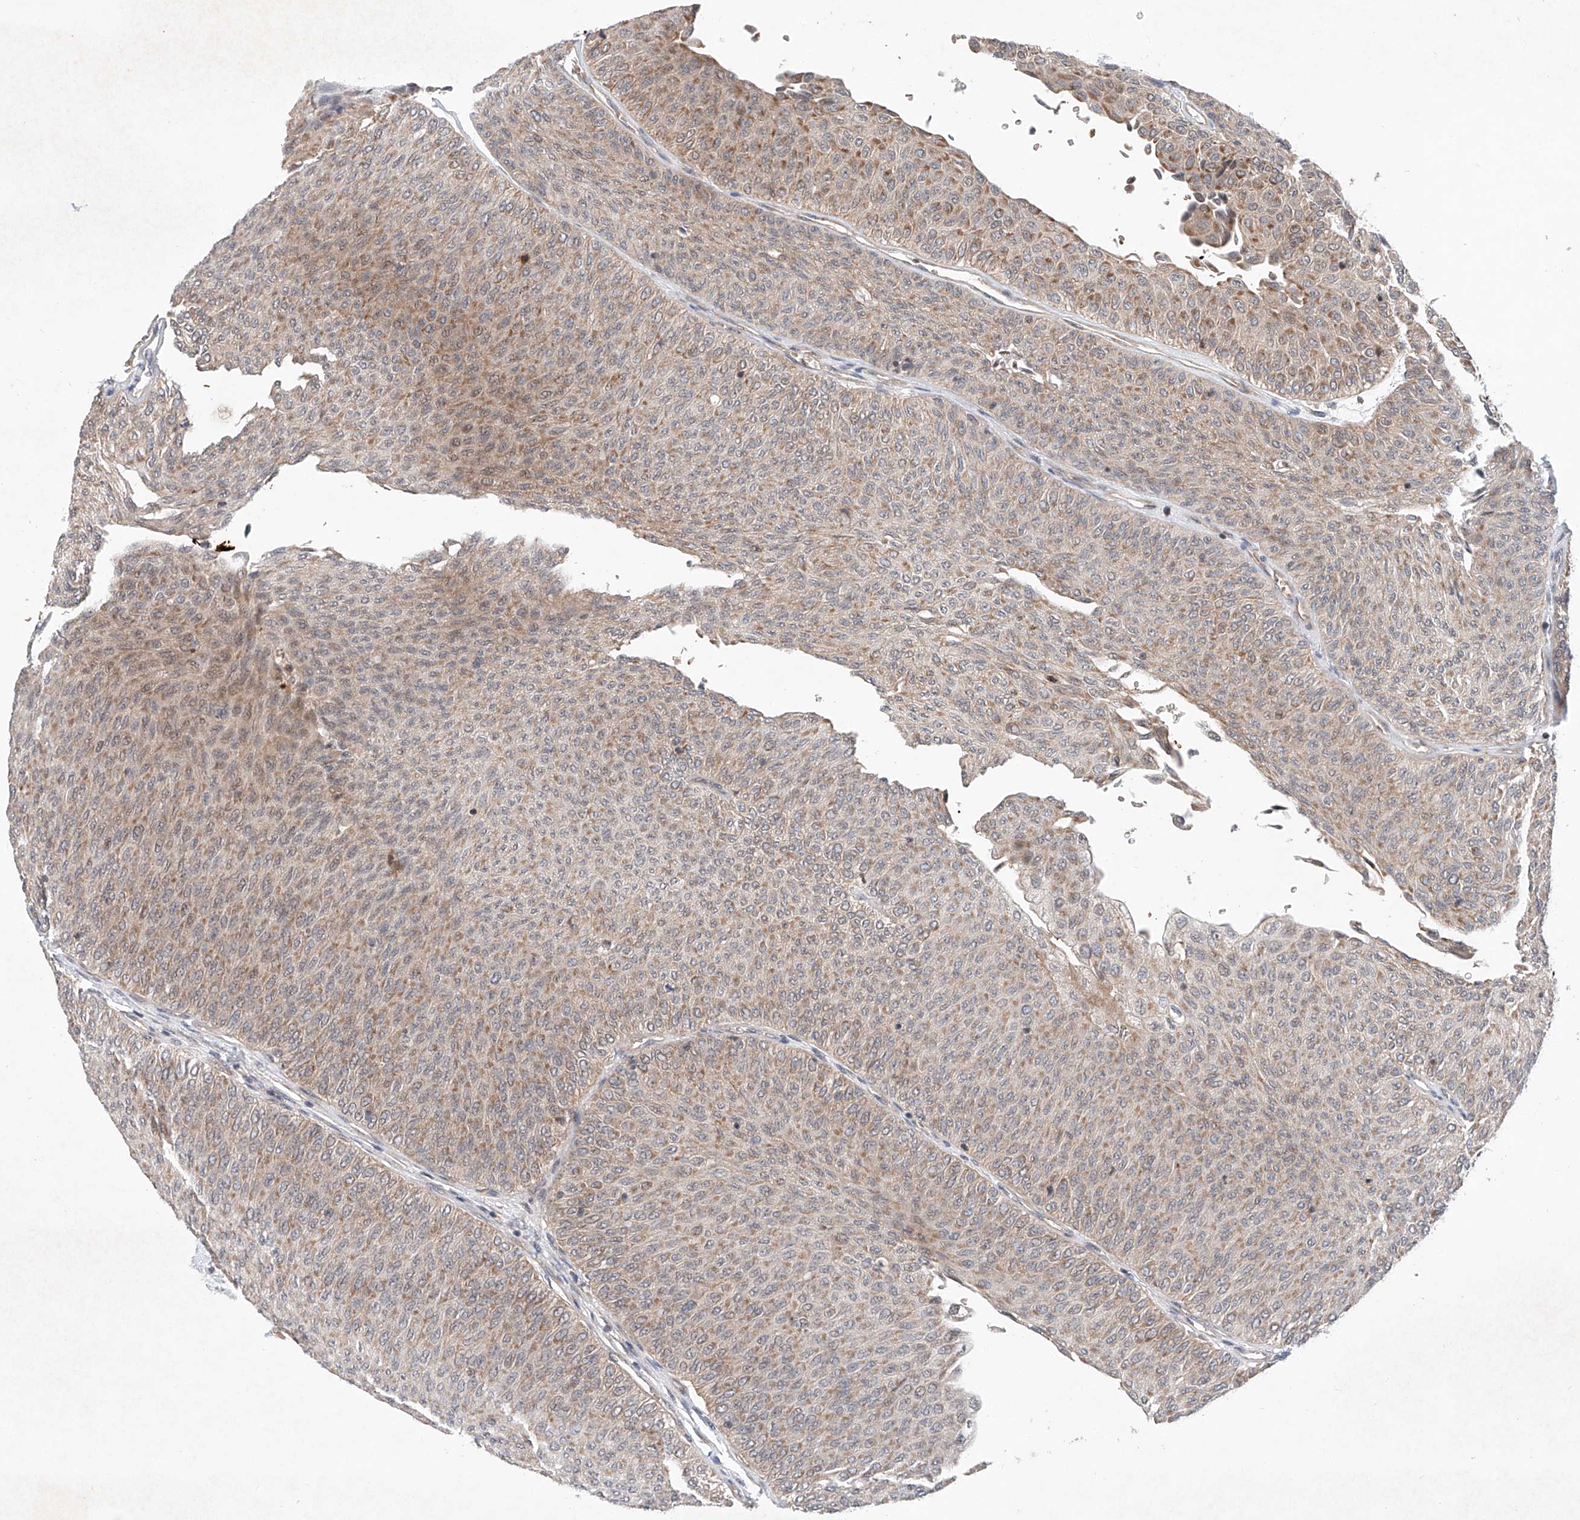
{"staining": {"intensity": "moderate", "quantity": ">75%", "location": "cytoplasmic/membranous"}, "tissue": "urothelial cancer", "cell_type": "Tumor cells", "image_type": "cancer", "snomed": [{"axis": "morphology", "description": "Urothelial carcinoma, Low grade"}, {"axis": "topography", "description": "Urinary bladder"}], "caption": "Urothelial cancer stained with a brown dye shows moderate cytoplasmic/membranous positive expression in approximately >75% of tumor cells.", "gene": "FASTK", "patient": {"sex": "male", "age": 78}}